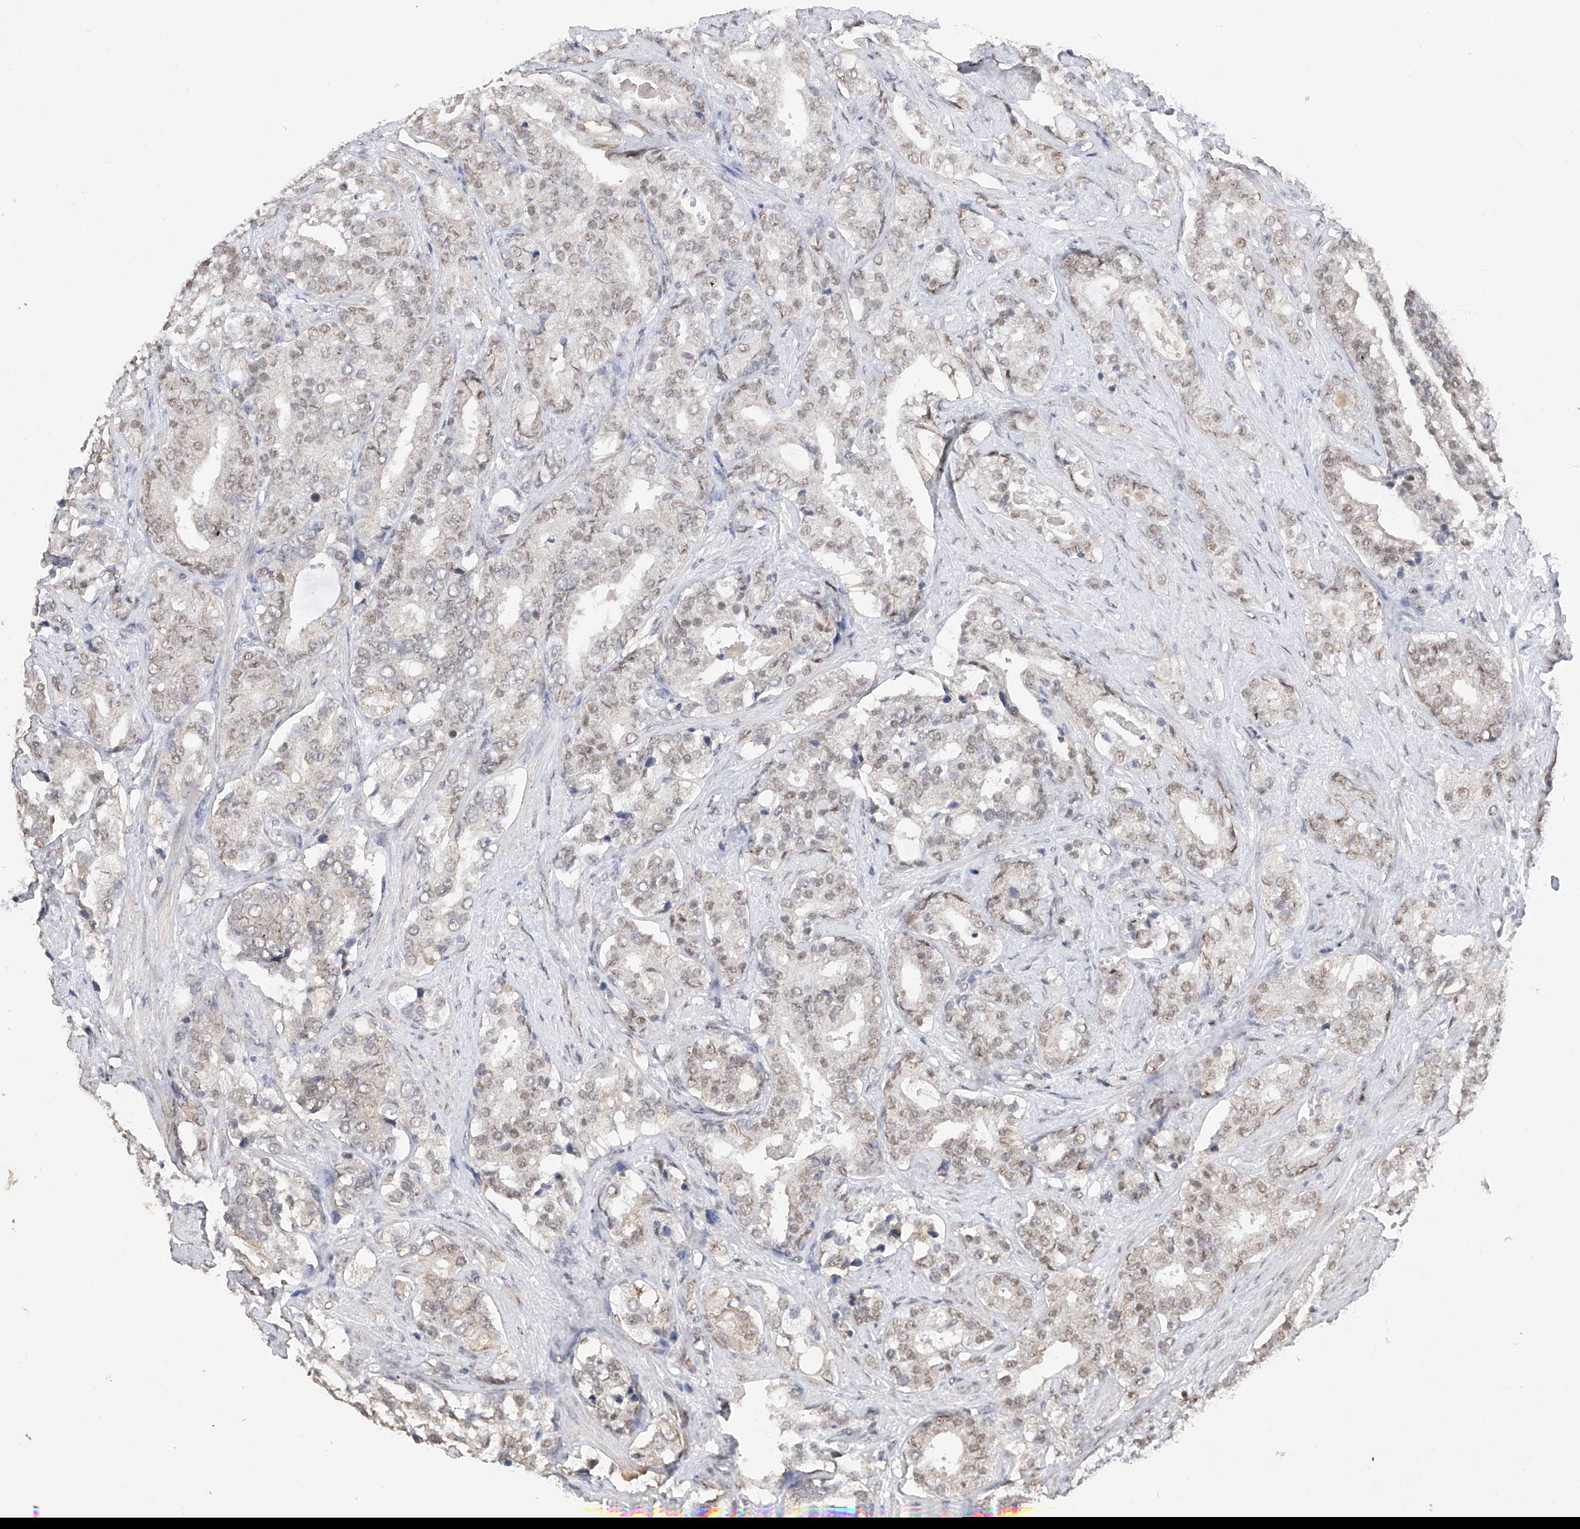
{"staining": {"intensity": "weak", "quantity": ">75%", "location": "nuclear"}, "tissue": "prostate cancer", "cell_type": "Tumor cells", "image_type": "cancer", "snomed": [{"axis": "morphology", "description": "Adenocarcinoma, High grade"}, {"axis": "topography", "description": "Prostate and seminal vesicle, NOS"}], "caption": "Immunohistochemistry photomicrograph of neoplastic tissue: human adenocarcinoma (high-grade) (prostate) stained using immunohistochemistry reveals low levels of weak protein expression localized specifically in the nuclear of tumor cells, appearing as a nuclear brown color.", "gene": "DMAP1", "patient": {"sex": "male", "age": 67}}